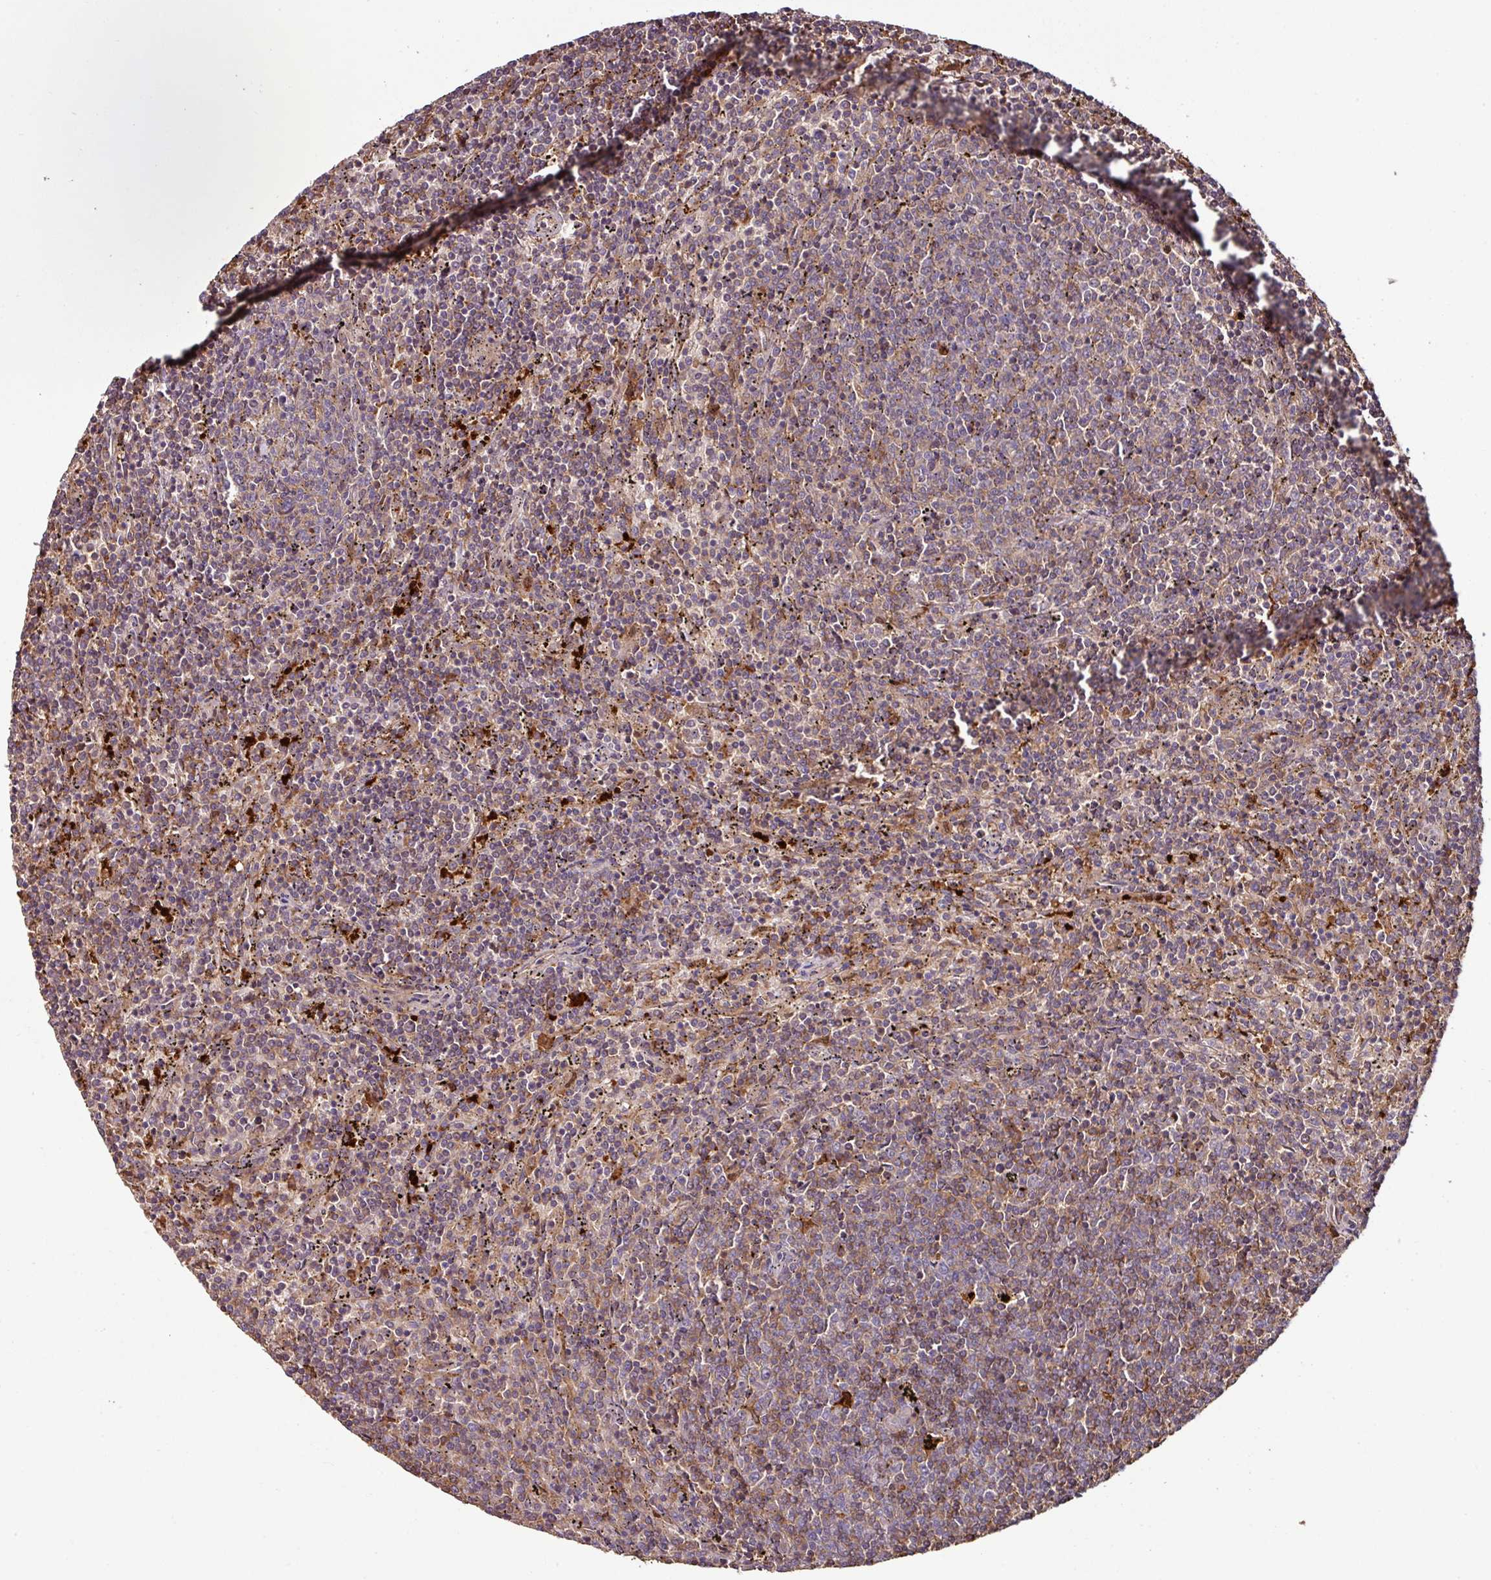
{"staining": {"intensity": "weak", "quantity": "<25%", "location": "cytoplasmic/membranous"}, "tissue": "lymphoma", "cell_type": "Tumor cells", "image_type": "cancer", "snomed": [{"axis": "morphology", "description": "Malignant lymphoma, non-Hodgkin's type, Low grade"}, {"axis": "topography", "description": "Spleen"}], "caption": "DAB immunohistochemical staining of lymphoma shows no significant expression in tumor cells.", "gene": "GNPDA1", "patient": {"sex": "female", "age": 50}}